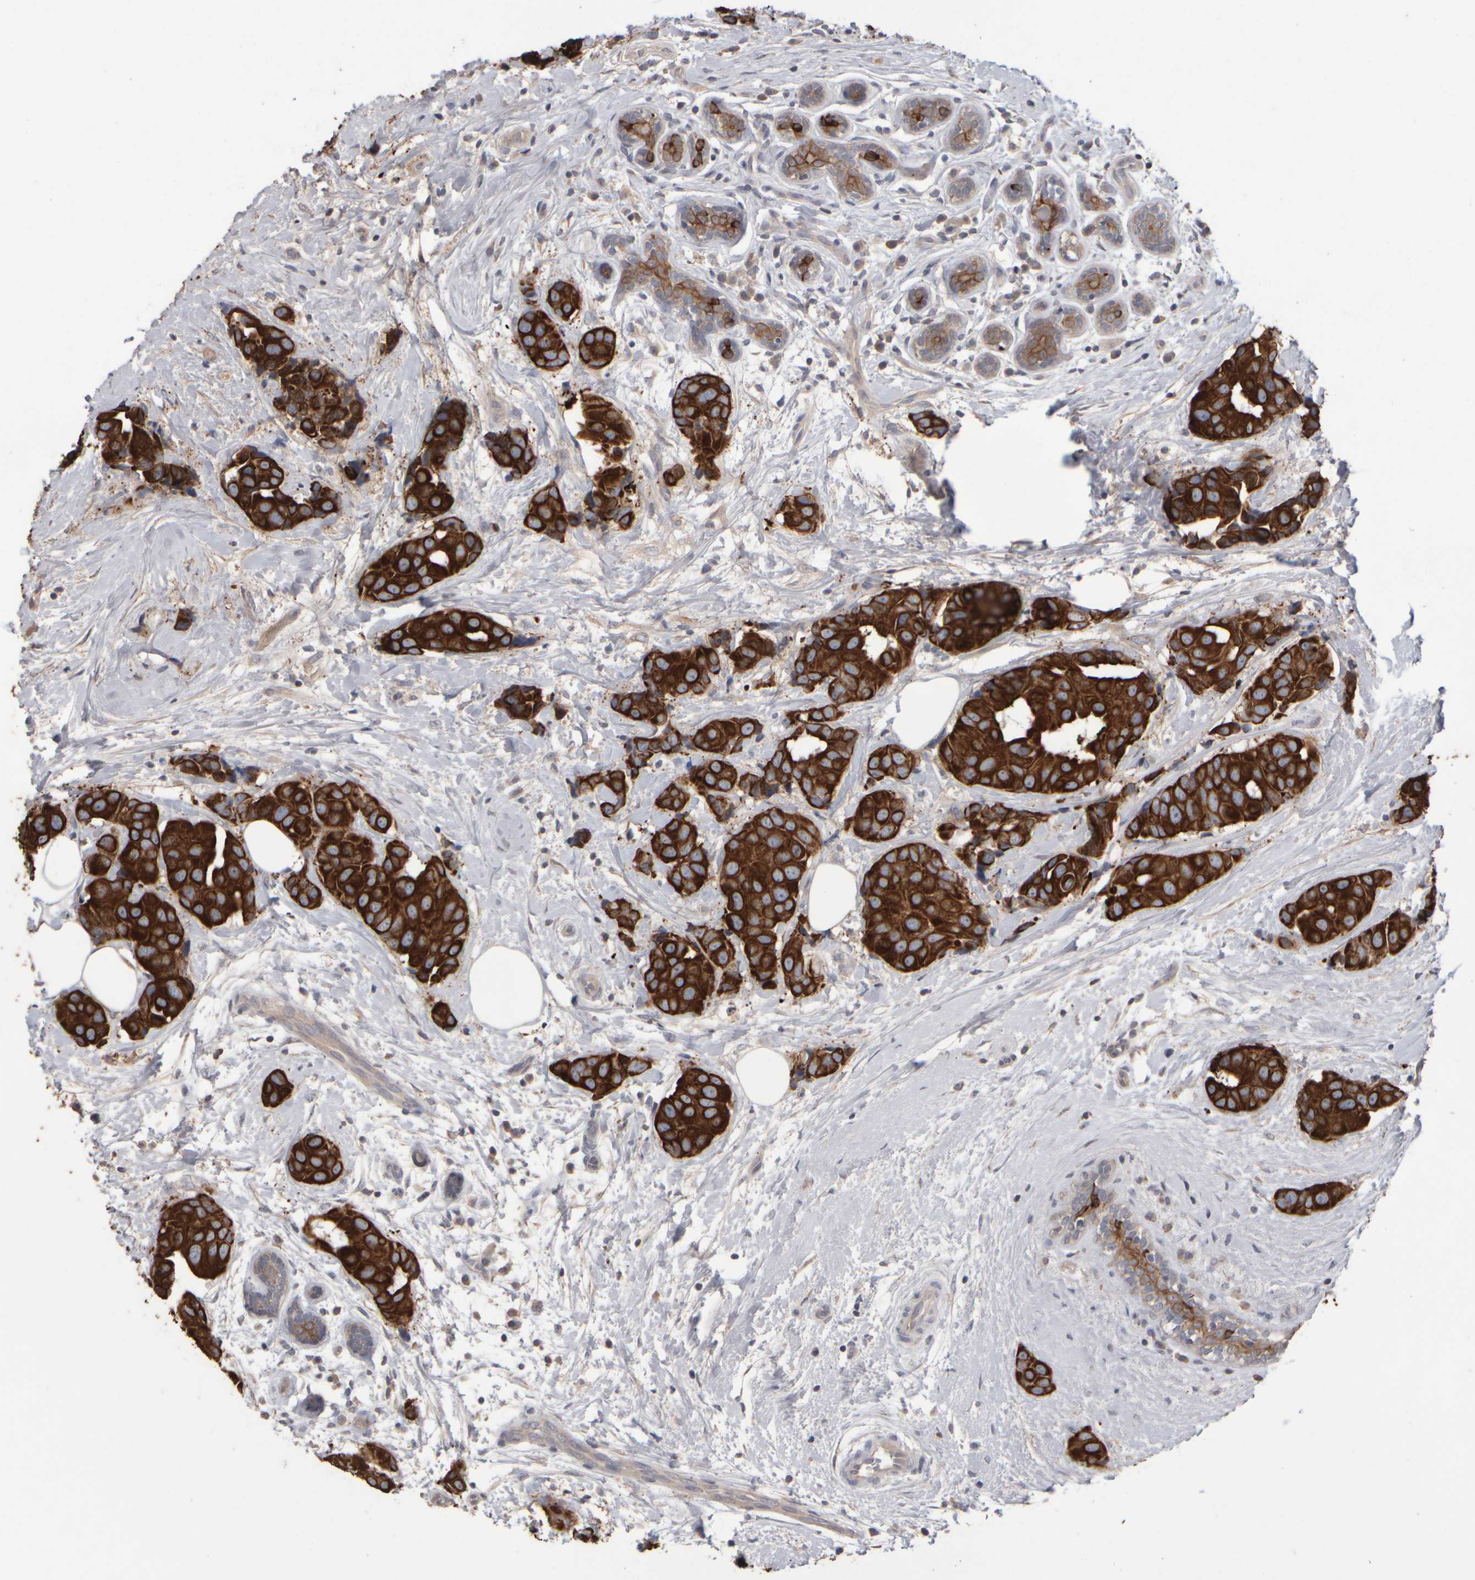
{"staining": {"intensity": "strong", "quantity": ">75%", "location": "cytoplasmic/membranous"}, "tissue": "breast cancer", "cell_type": "Tumor cells", "image_type": "cancer", "snomed": [{"axis": "morphology", "description": "Normal tissue, NOS"}, {"axis": "morphology", "description": "Duct carcinoma"}, {"axis": "topography", "description": "Breast"}], "caption": "There is high levels of strong cytoplasmic/membranous expression in tumor cells of breast intraductal carcinoma, as demonstrated by immunohistochemical staining (brown color).", "gene": "EPHX2", "patient": {"sex": "female", "age": 39}}